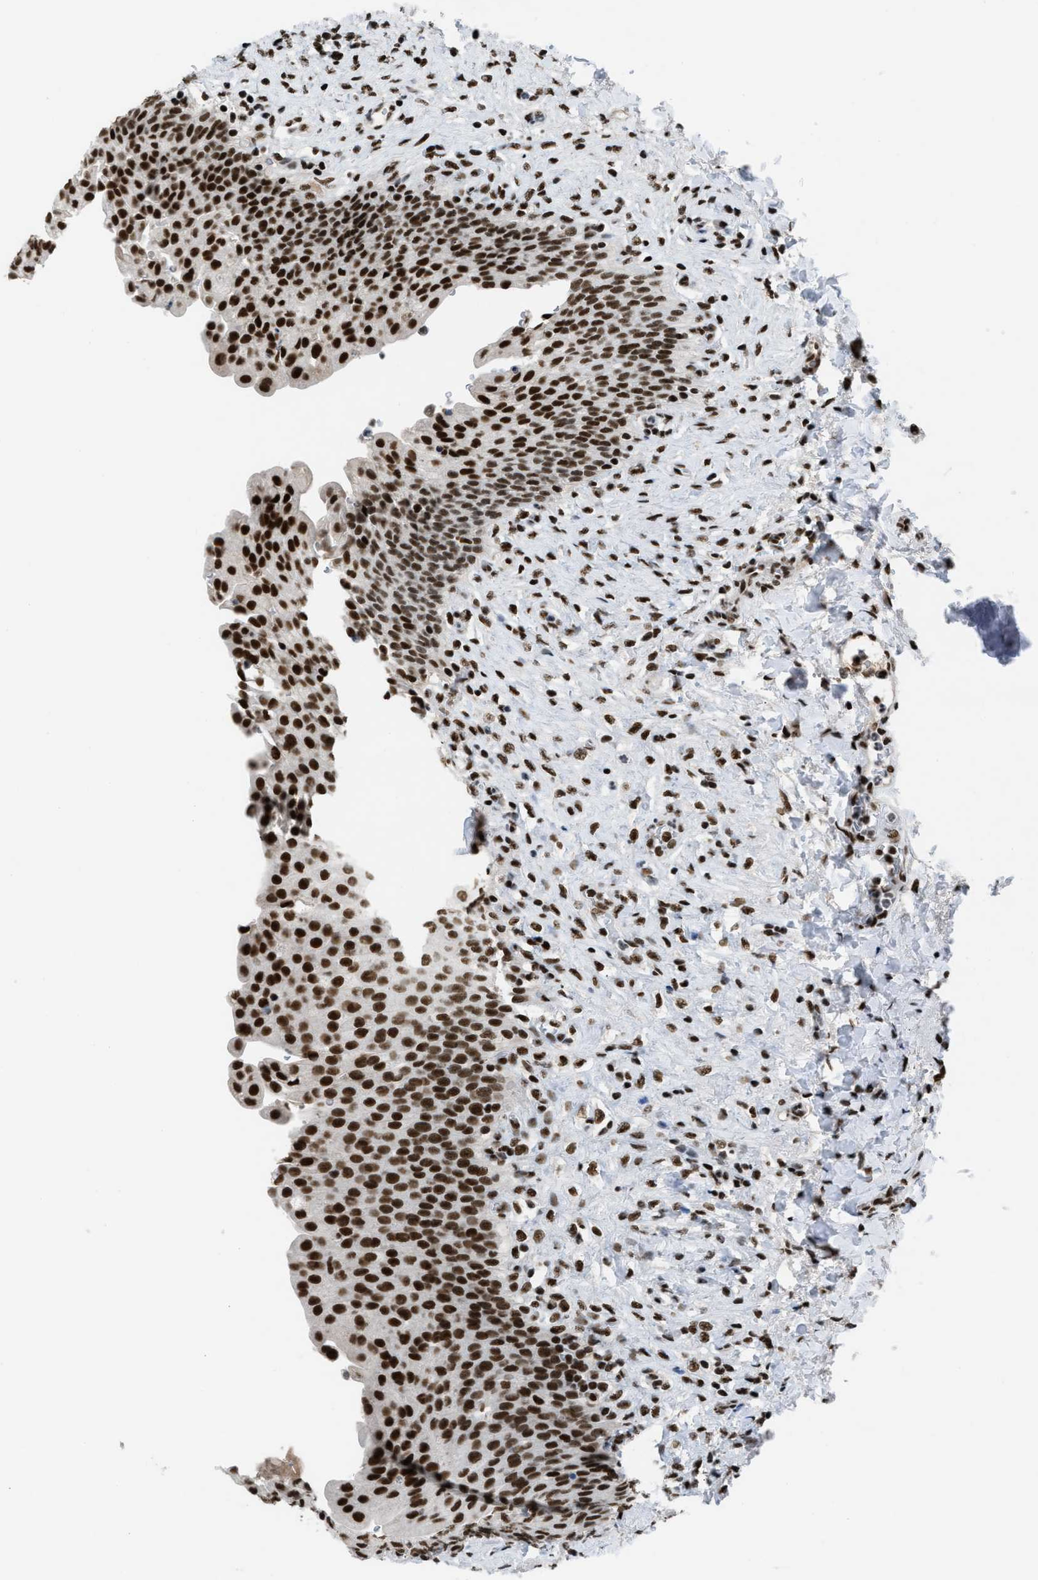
{"staining": {"intensity": "strong", "quantity": ">75%", "location": "nuclear"}, "tissue": "urinary bladder", "cell_type": "Urothelial cells", "image_type": "normal", "snomed": [{"axis": "morphology", "description": "Urothelial carcinoma, High grade"}, {"axis": "topography", "description": "Urinary bladder"}], "caption": "This image shows IHC staining of unremarkable urinary bladder, with high strong nuclear expression in approximately >75% of urothelial cells.", "gene": "SCAF4", "patient": {"sex": "male", "age": 46}}